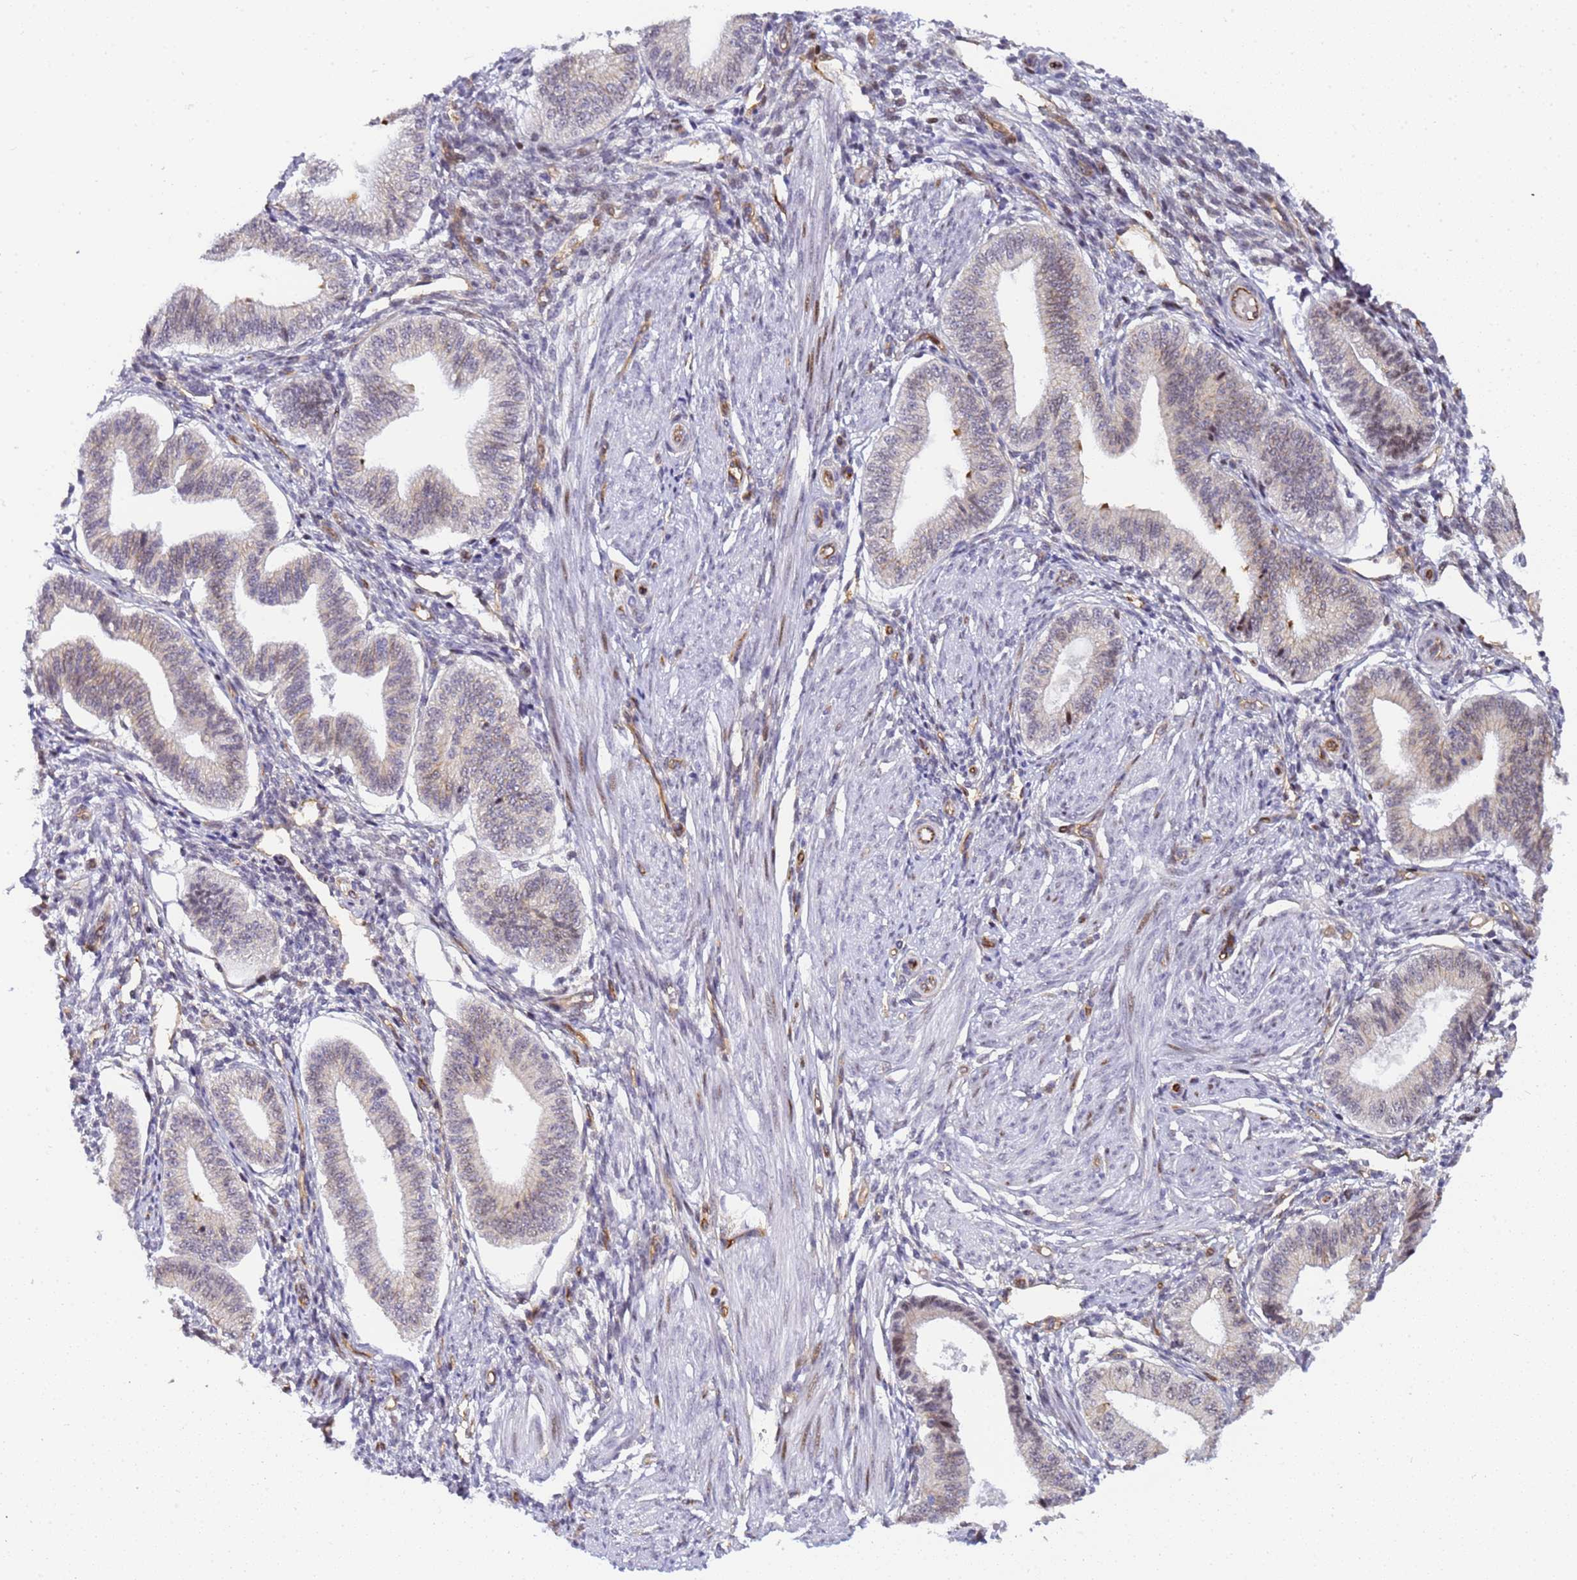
{"staining": {"intensity": "negative", "quantity": "none", "location": "none"}, "tissue": "endometrium", "cell_type": "Cells in endometrial stroma", "image_type": "normal", "snomed": [{"axis": "morphology", "description": "Normal tissue, NOS"}, {"axis": "topography", "description": "Endometrium"}], "caption": "The photomicrograph displays no significant staining in cells in endometrial stroma of endometrium.", "gene": "GON4L", "patient": {"sex": "female", "age": 39}}